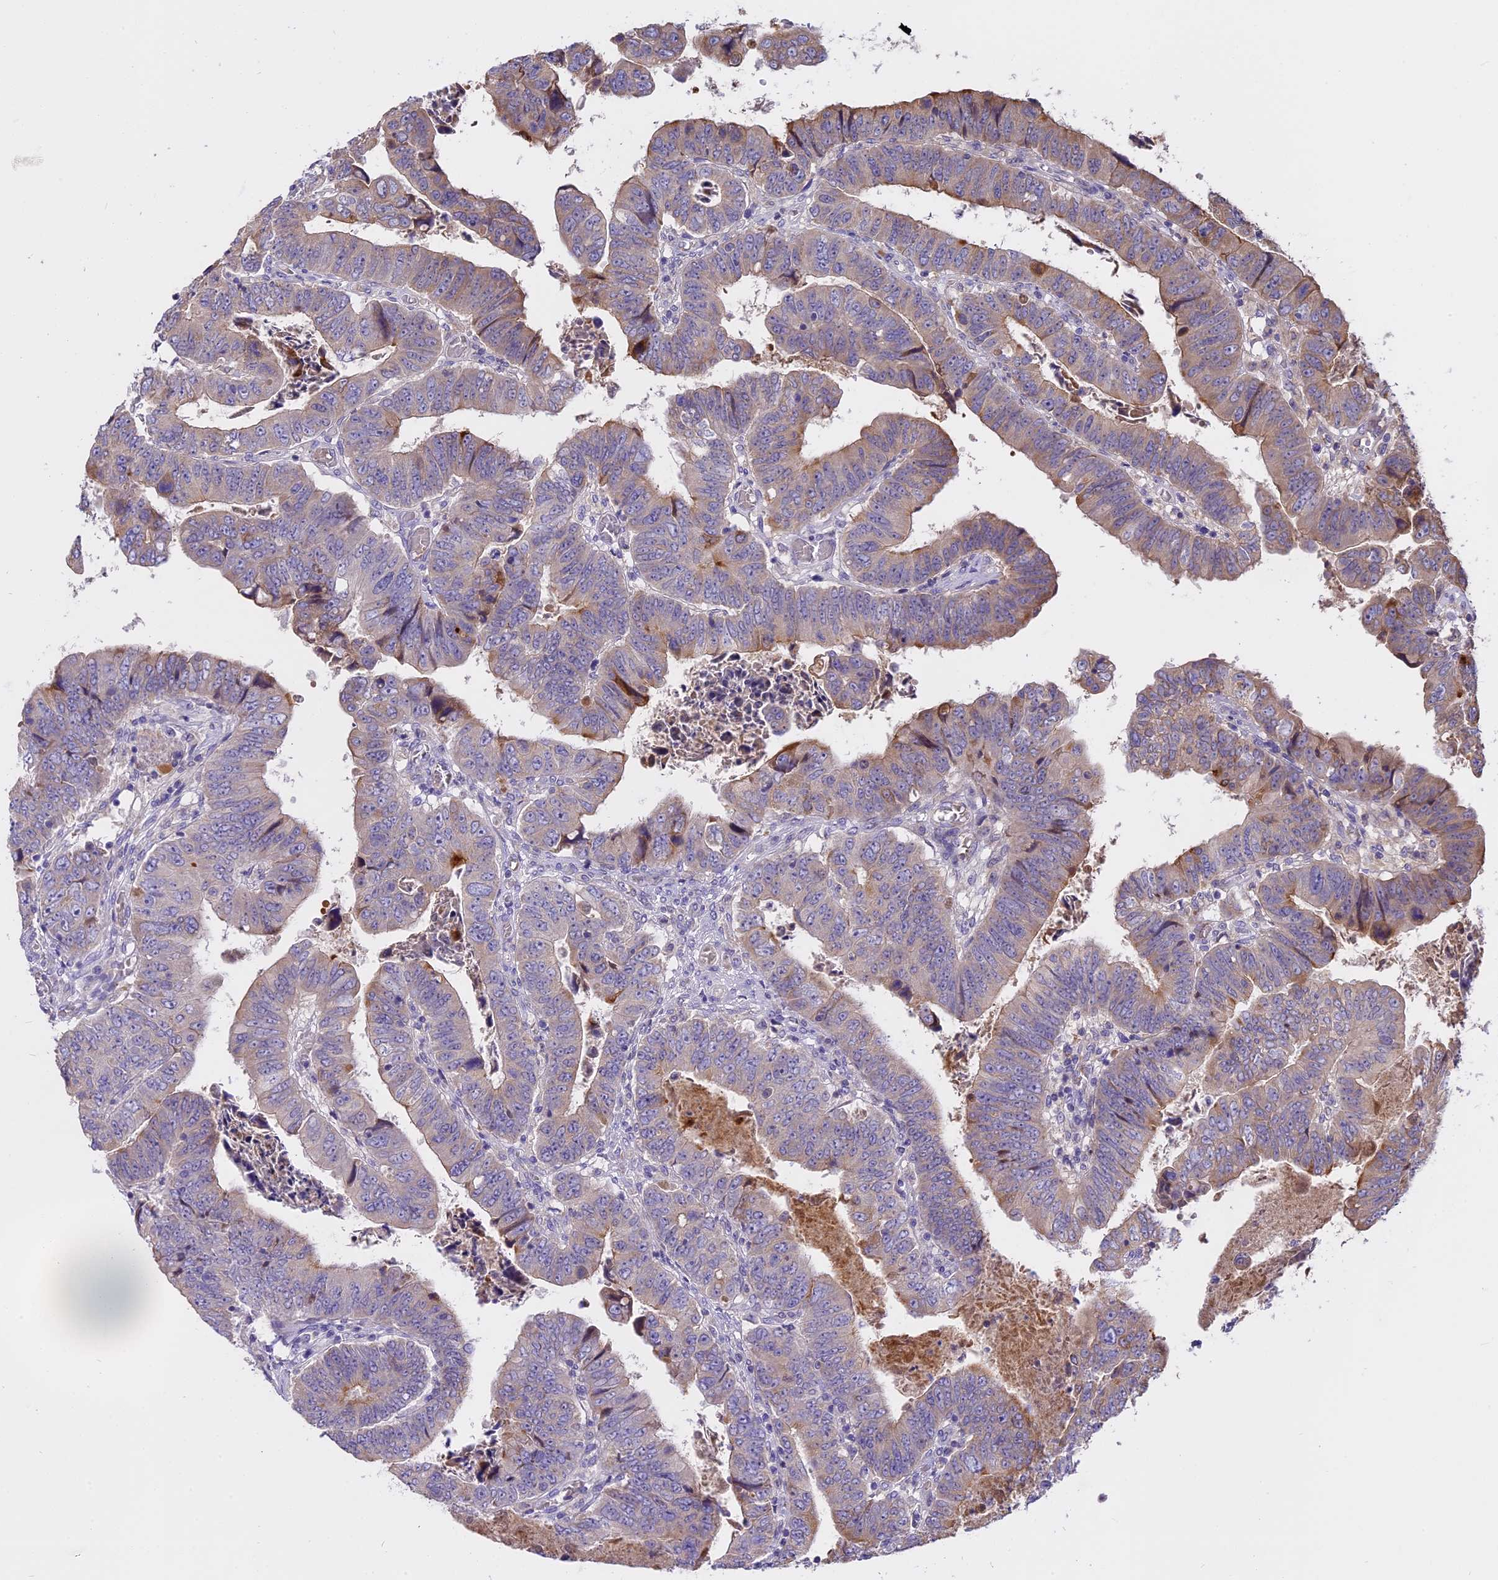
{"staining": {"intensity": "weak", "quantity": "<25%", "location": "cytoplasmic/membranous"}, "tissue": "colorectal cancer", "cell_type": "Tumor cells", "image_type": "cancer", "snomed": [{"axis": "morphology", "description": "Normal tissue, NOS"}, {"axis": "morphology", "description": "Adenocarcinoma, NOS"}, {"axis": "topography", "description": "Rectum"}], "caption": "Protein analysis of adenocarcinoma (colorectal) demonstrates no significant staining in tumor cells.", "gene": "WFDC2", "patient": {"sex": "female", "age": 65}}